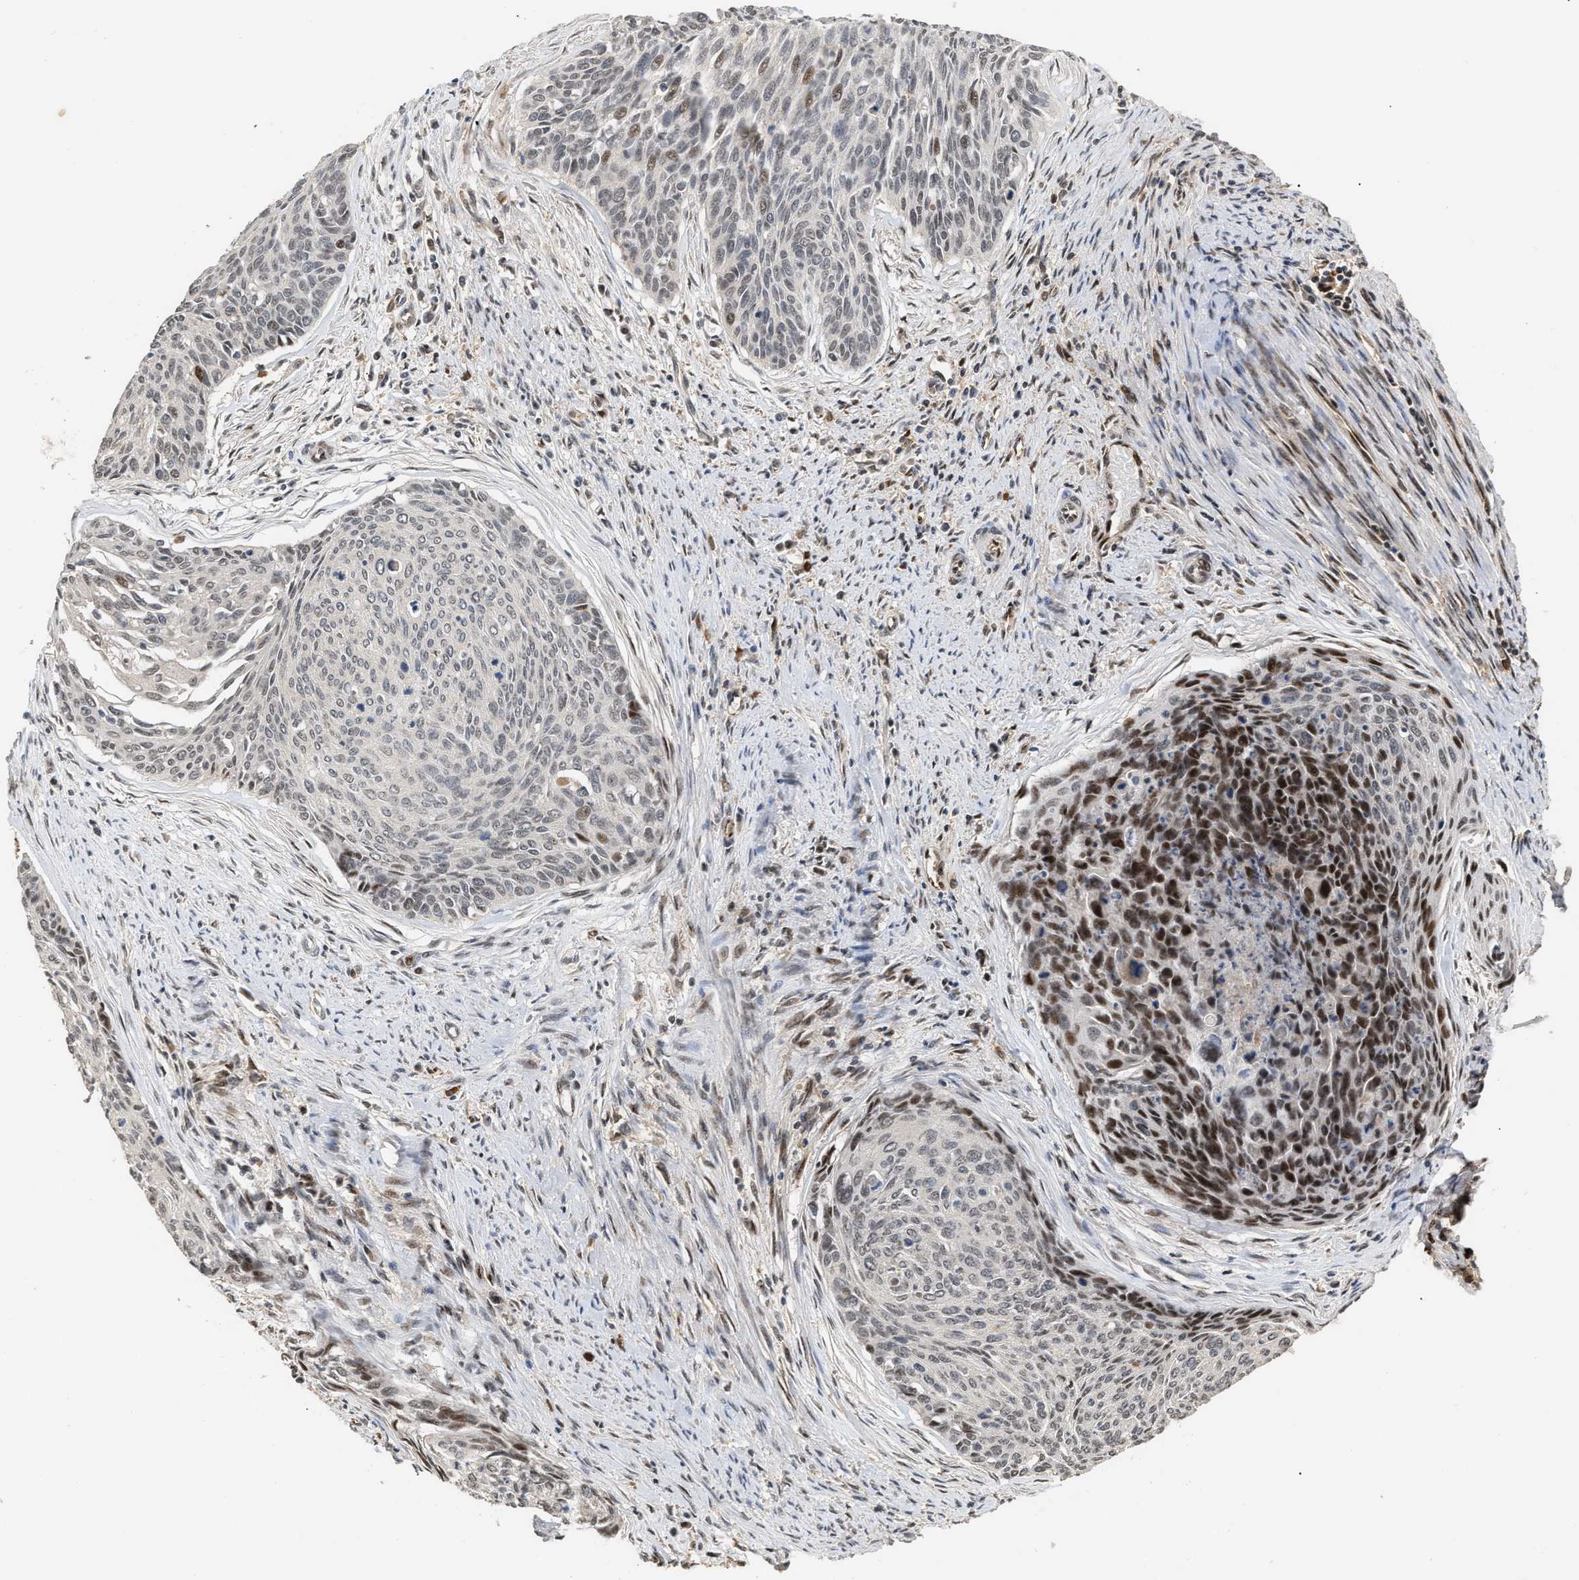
{"staining": {"intensity": "strong", "quantity": "<25%", "location": "nuclear"}, "tissue": "cervical cancer", "cell_type": "Tumor cells", "image_type": "cancer", "snomed": [{"axis": "morphology", "description": "Squamous cell carcinoma, NOS"}, {"axis": "topography", "description": "Cervix"}], "caption": "Immunohistochemical staining of human cervical squamous cell carcinoma exhibits strong nuclear protein expression in about <25% of tumor cells. (Stains: DAB in brown, nuclei in blue, Microscopy: brightfield microscopy at high magnification).", "gene": "ZFAND5", "patient": {"sex": "female", "age": 55}}